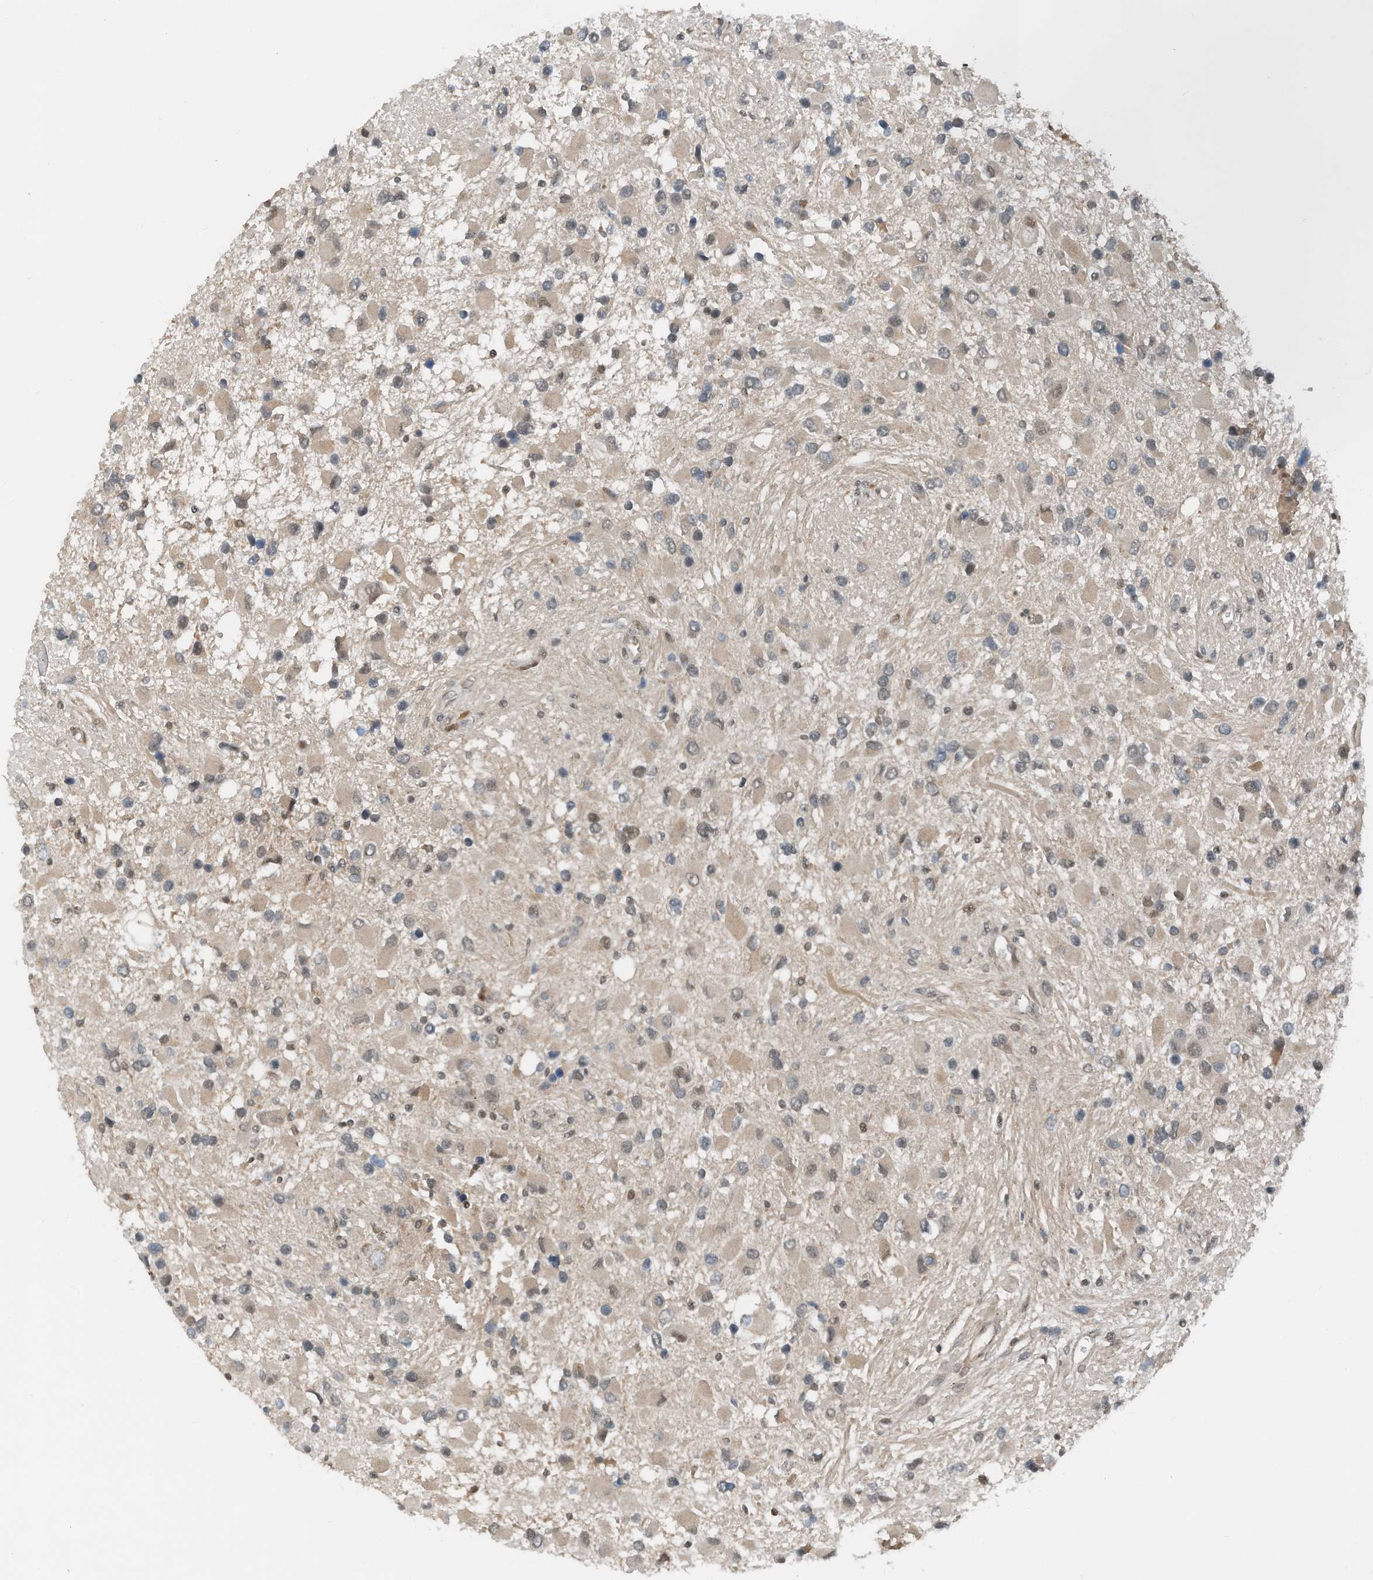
{"staining": {"intensity": "weak", "quantity": "25%-75%", "location": "cytoplasmic/membranous"}, "tissue": "glioma", "cell_type": "Tumor cells", "image_type": "cancer", "snomed": [{"axis": "morphology", "description": "Glioma, malignant, High grade"}, {"axis": "topography", "description": "Brain"}], "caption": "Glioma stained with a protein marker demonstrates weak staining in tumor cells.", "gene": "RMND1", "patient": {"sex": "male", "age": 53}}